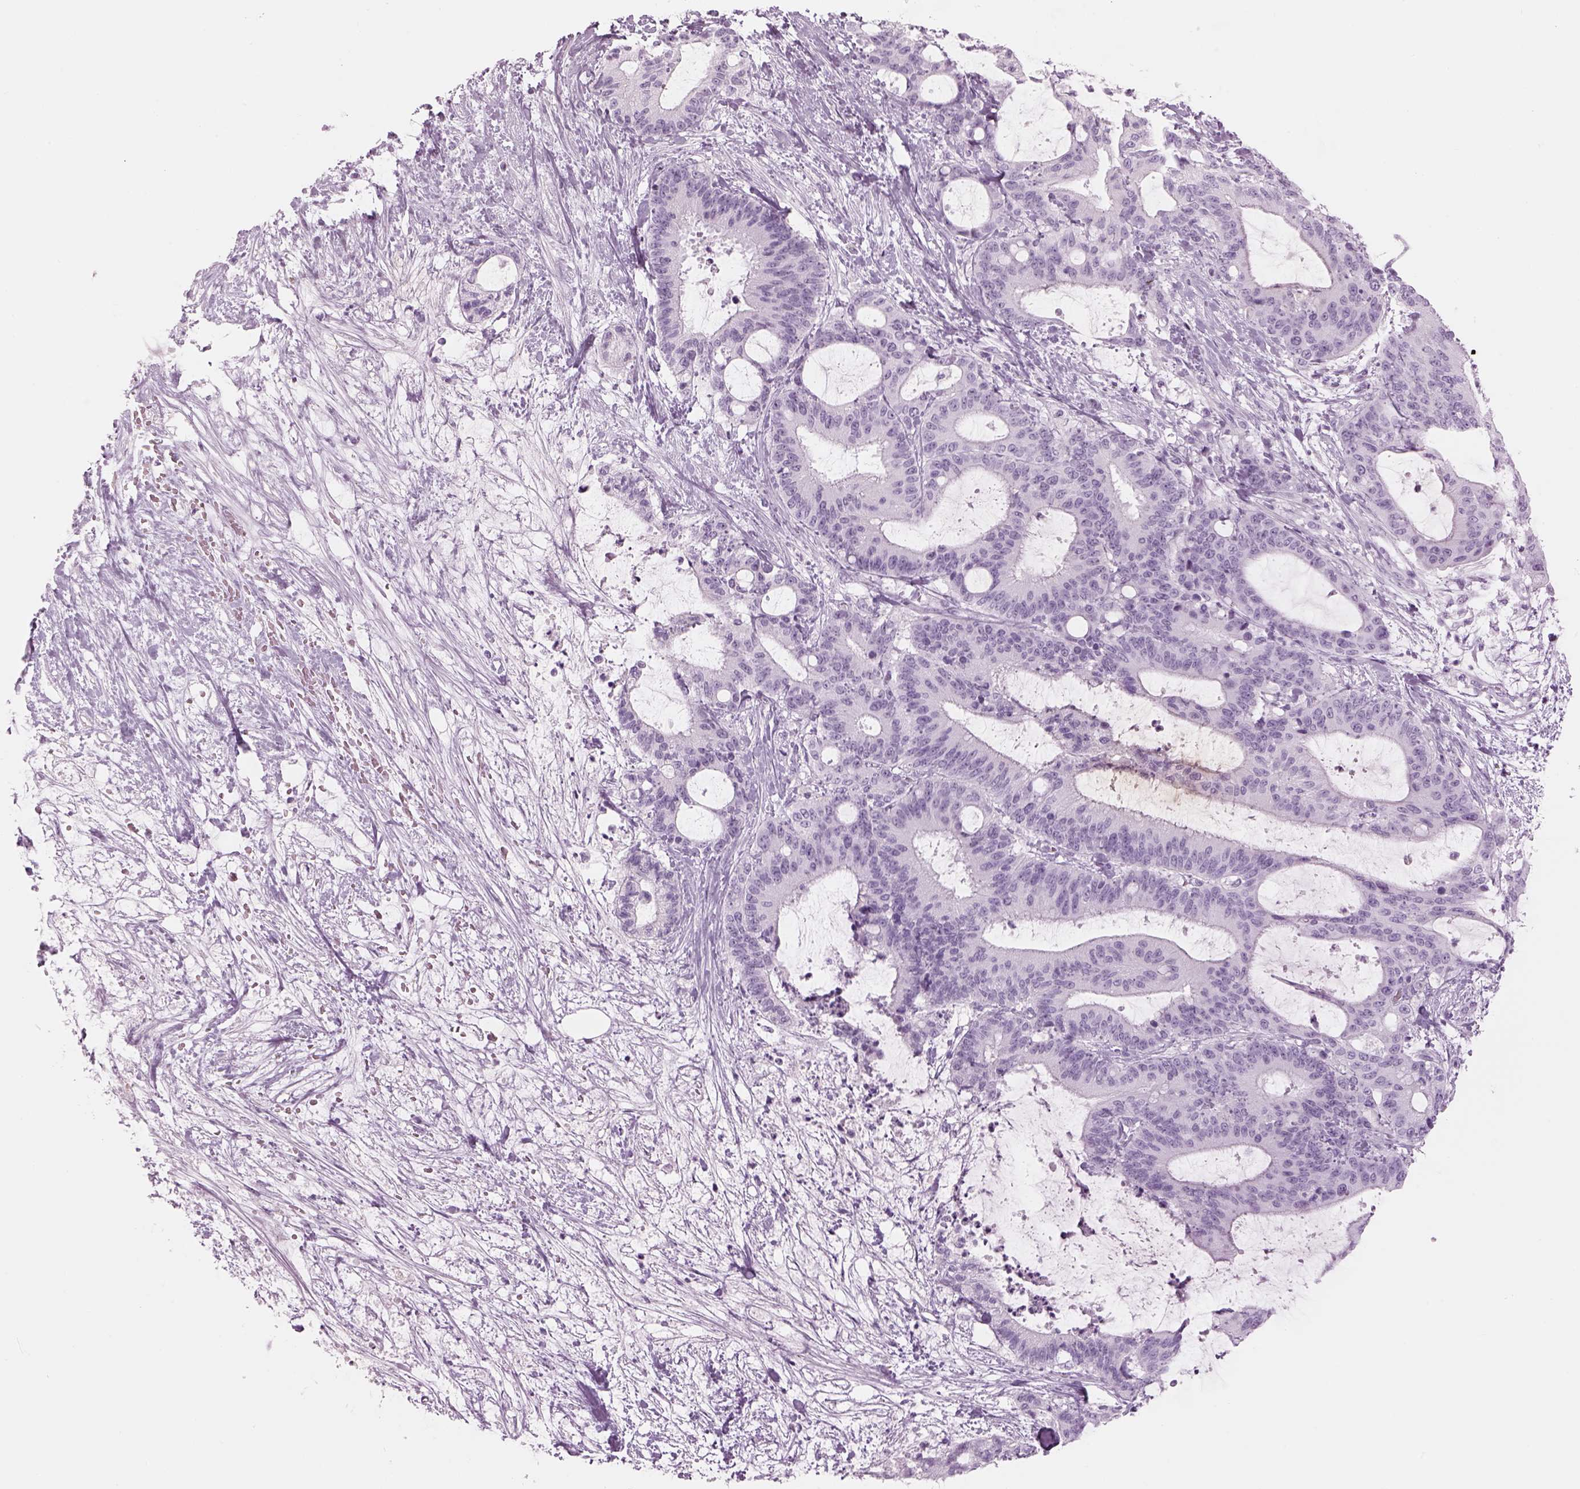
{"staining": {"intensity": "negative", "quantity": "none", "location": "none"}, "tissue": "liver cancer", "cell_type": "Tumor cells", "image_type": "cancer", "snomed": [{"axis": "morphology", "description": "Cholangiocarcinoma"}, {"axis": "topography", "description": "Liver"}], "caption": "Immunohistochemical staining of human cholangiocarcinoma (liver) demonstrates no significant staining in tumor cells.", "gene": "SAG", "patient": {"sex": "female", "age": 73}}